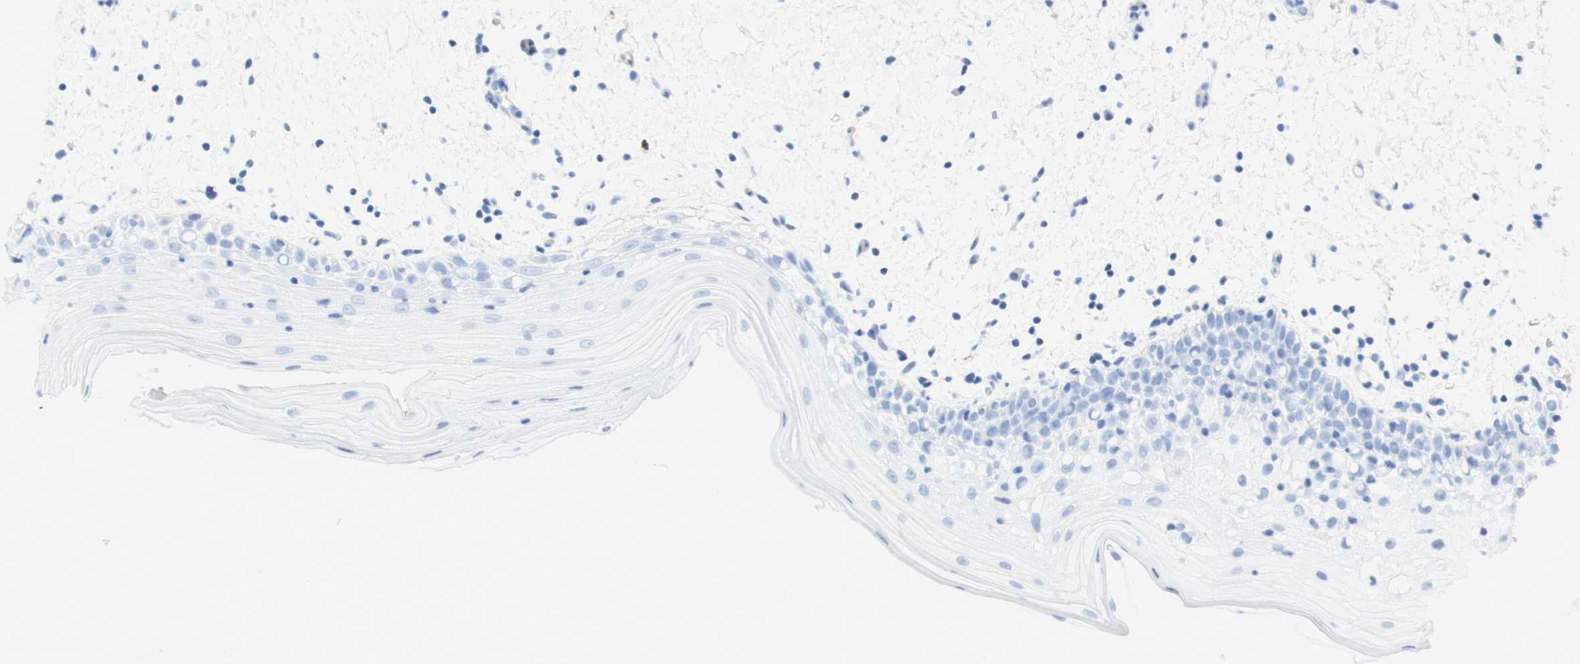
{"staining": {"intensity": "negative", "quantity": "none", "location": "none"}, "tissue": "oral mucosa", "cell_type": "Squamous epithelial cells", "image_type": "normal", "snomed": [{"axis": "morphology", "description": "Normal tissue, NOS"}, {"axis": "morphology", "description": "Squamous cell carcinoma, NOS"}, {"axis": "topography", "description": "Skeletal muscle"}, {"axis": "topography", "description": "Oral tissue"}], "caption": "Unremarkable oral mucosa was stained to show a protein in brown. There is no significant positivity in squamous epithelial cells. The staining was performed using DAB to visualize the protein expression in brown, while the nuclei were stained in blue with hematoxylin (Magnification: 20x).", "gene": "CNN3", "patient": {"sex": "male", "age": 71}}